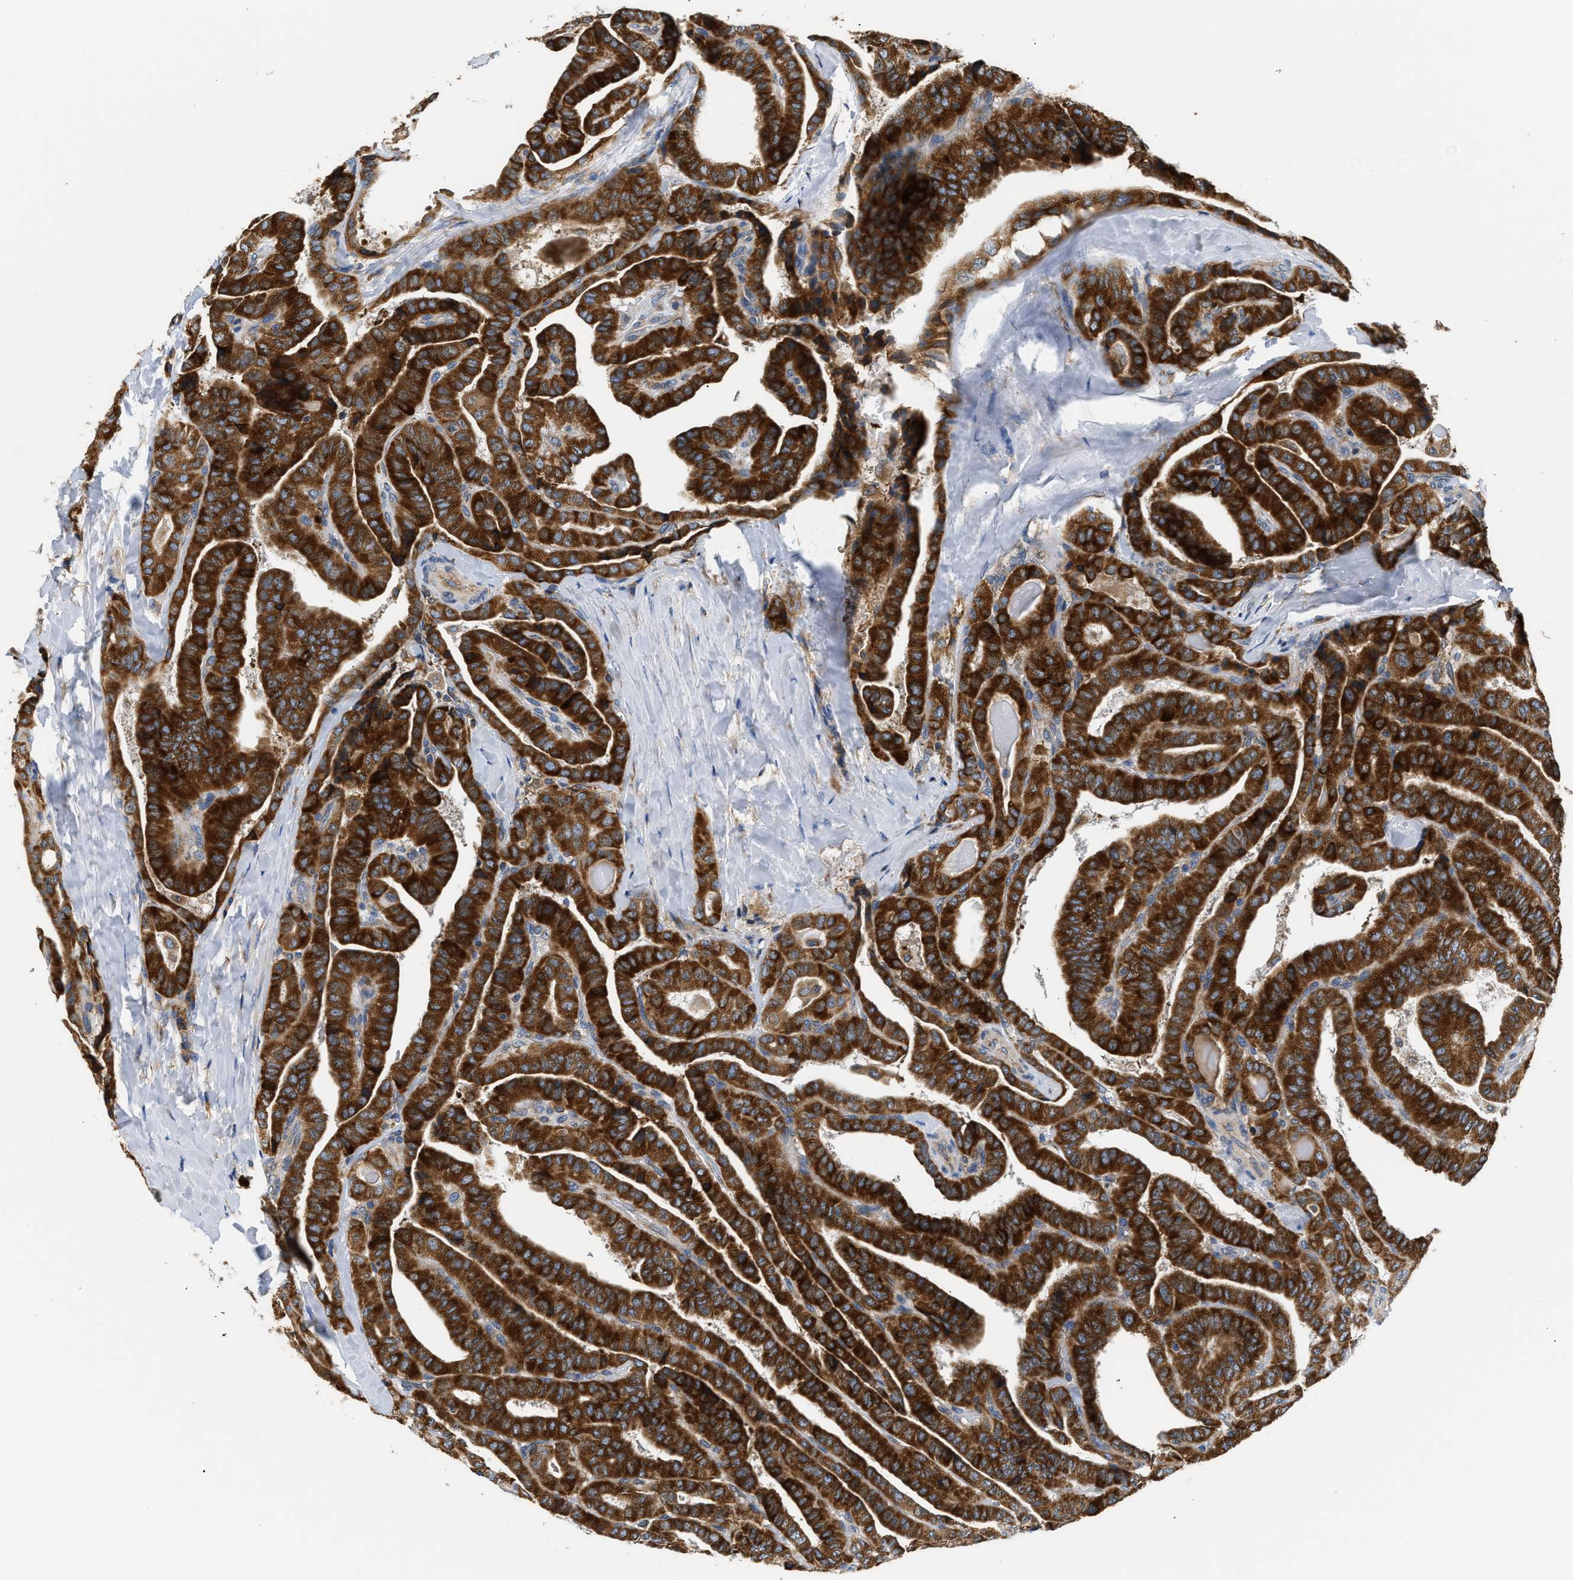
{"staining": {"intensity": "strong", "quantity": ">75%", "location": "cytoplasmic/membranous"}, "tissue": "thyroid cancer", "cell_type": "Tumor cells", "image_type": "cancer", "snomed": [{"axis": "morphology", "description": "Papillary adenocarcinoma, NOS"}, {"axis": "topography", "description": "Thyroid gland"}], "caption": "A brown stain shows strong cytoplasmic/membranous positivity of a protein in thyroid cancer (papillary adenocarcinoma) tumor cells.", "gene": "HDHD3", "patient": {"sex": "male", "age": 77}}